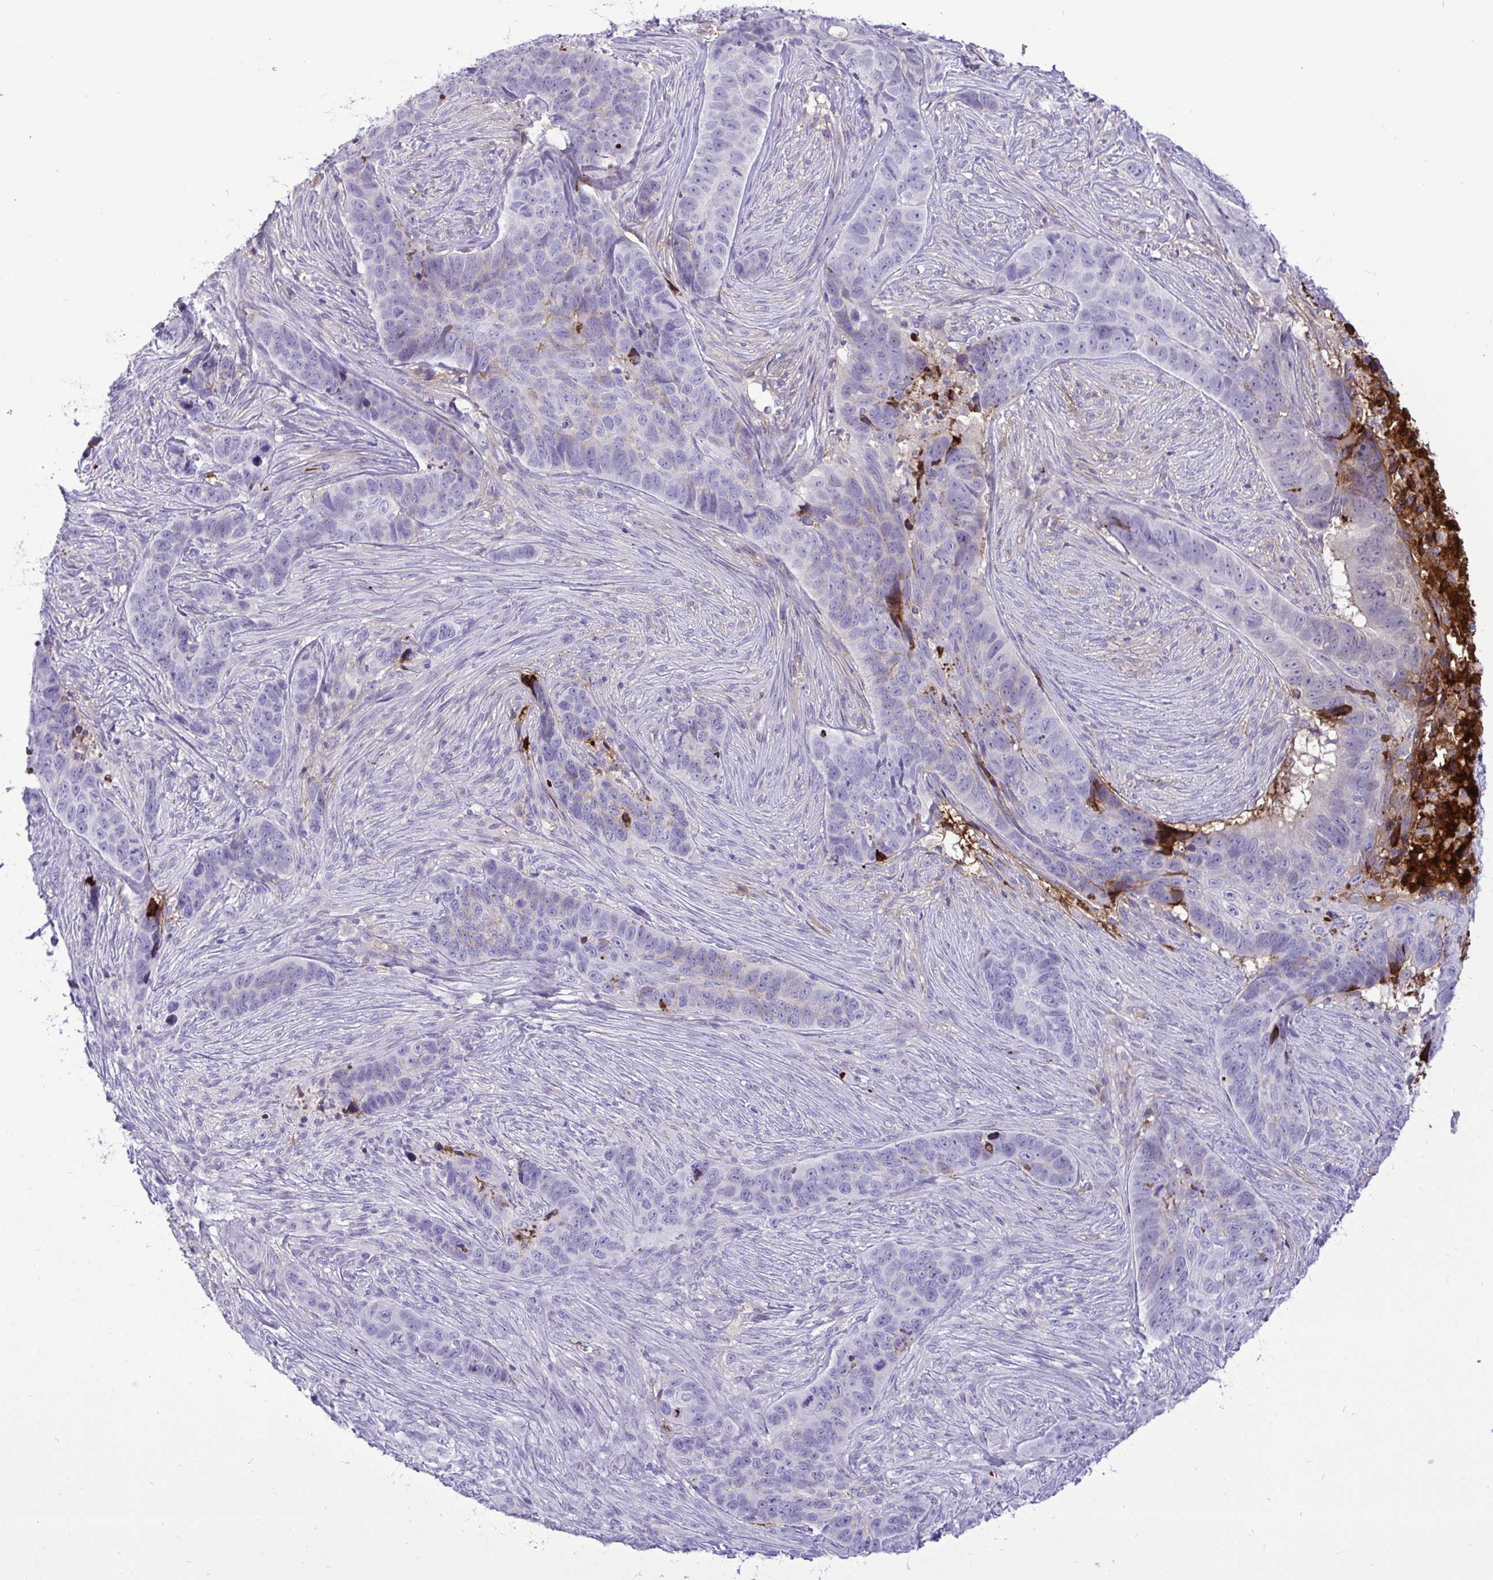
{"staining": {"intensity": "weak", "quantity": "<25%", "location": "cytoplasmic/membranous"}, "tissue": "skin cancer", "cell_type": "Tumor cells", "image_type": "cancer", "snomed": [{"axis": "morphology", "description": "Basal cell carcinoma"}, {"axis": "topography", "description": "Skin"}], "caption": "Tumor cells show no significant staining in basal cell carcinoma (skin).", "gene": "F2", "patient": {"sex": "female", "age": 82}}